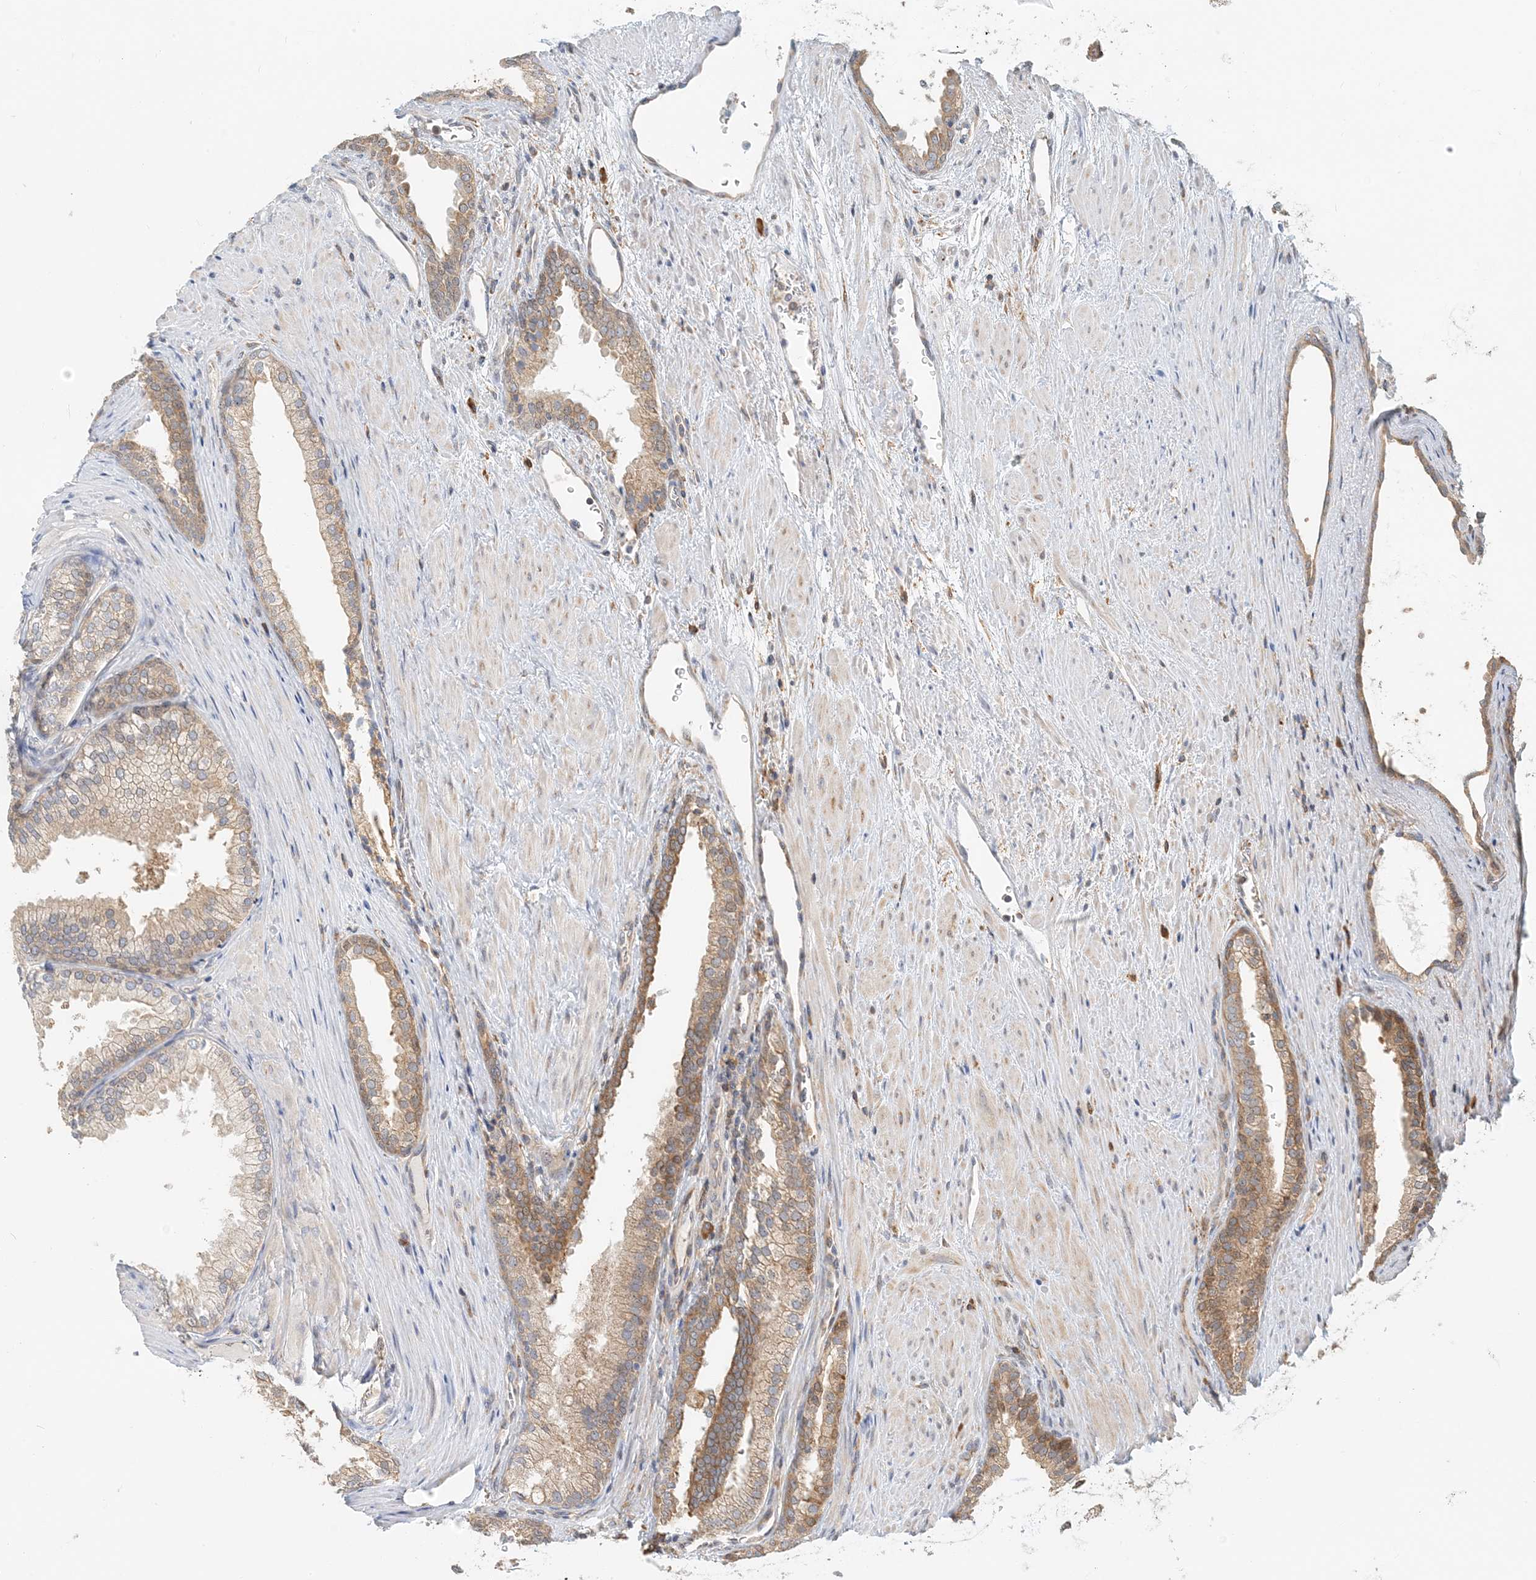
{"staining": {"intensity": "moderate", "quantity": ">75%", "location": "cytoplasmic/membranous"}, "tissue": "prostate", "cell_type": "Glandular cells", "image_type": "normal", "snomed": [{"axis": "morphology", "description": "Normal tissue, NOS"}, {"axis": "topography", "description": "Prostate"}], "caption": "Immunohistochemical staining of benign prostate demonstrates medium levels of moderate cytoplasmic/membranous staining in about >75% of glandular cells.", "gene": "HNMT", "patient": {"sex": "male", "age": 76}}